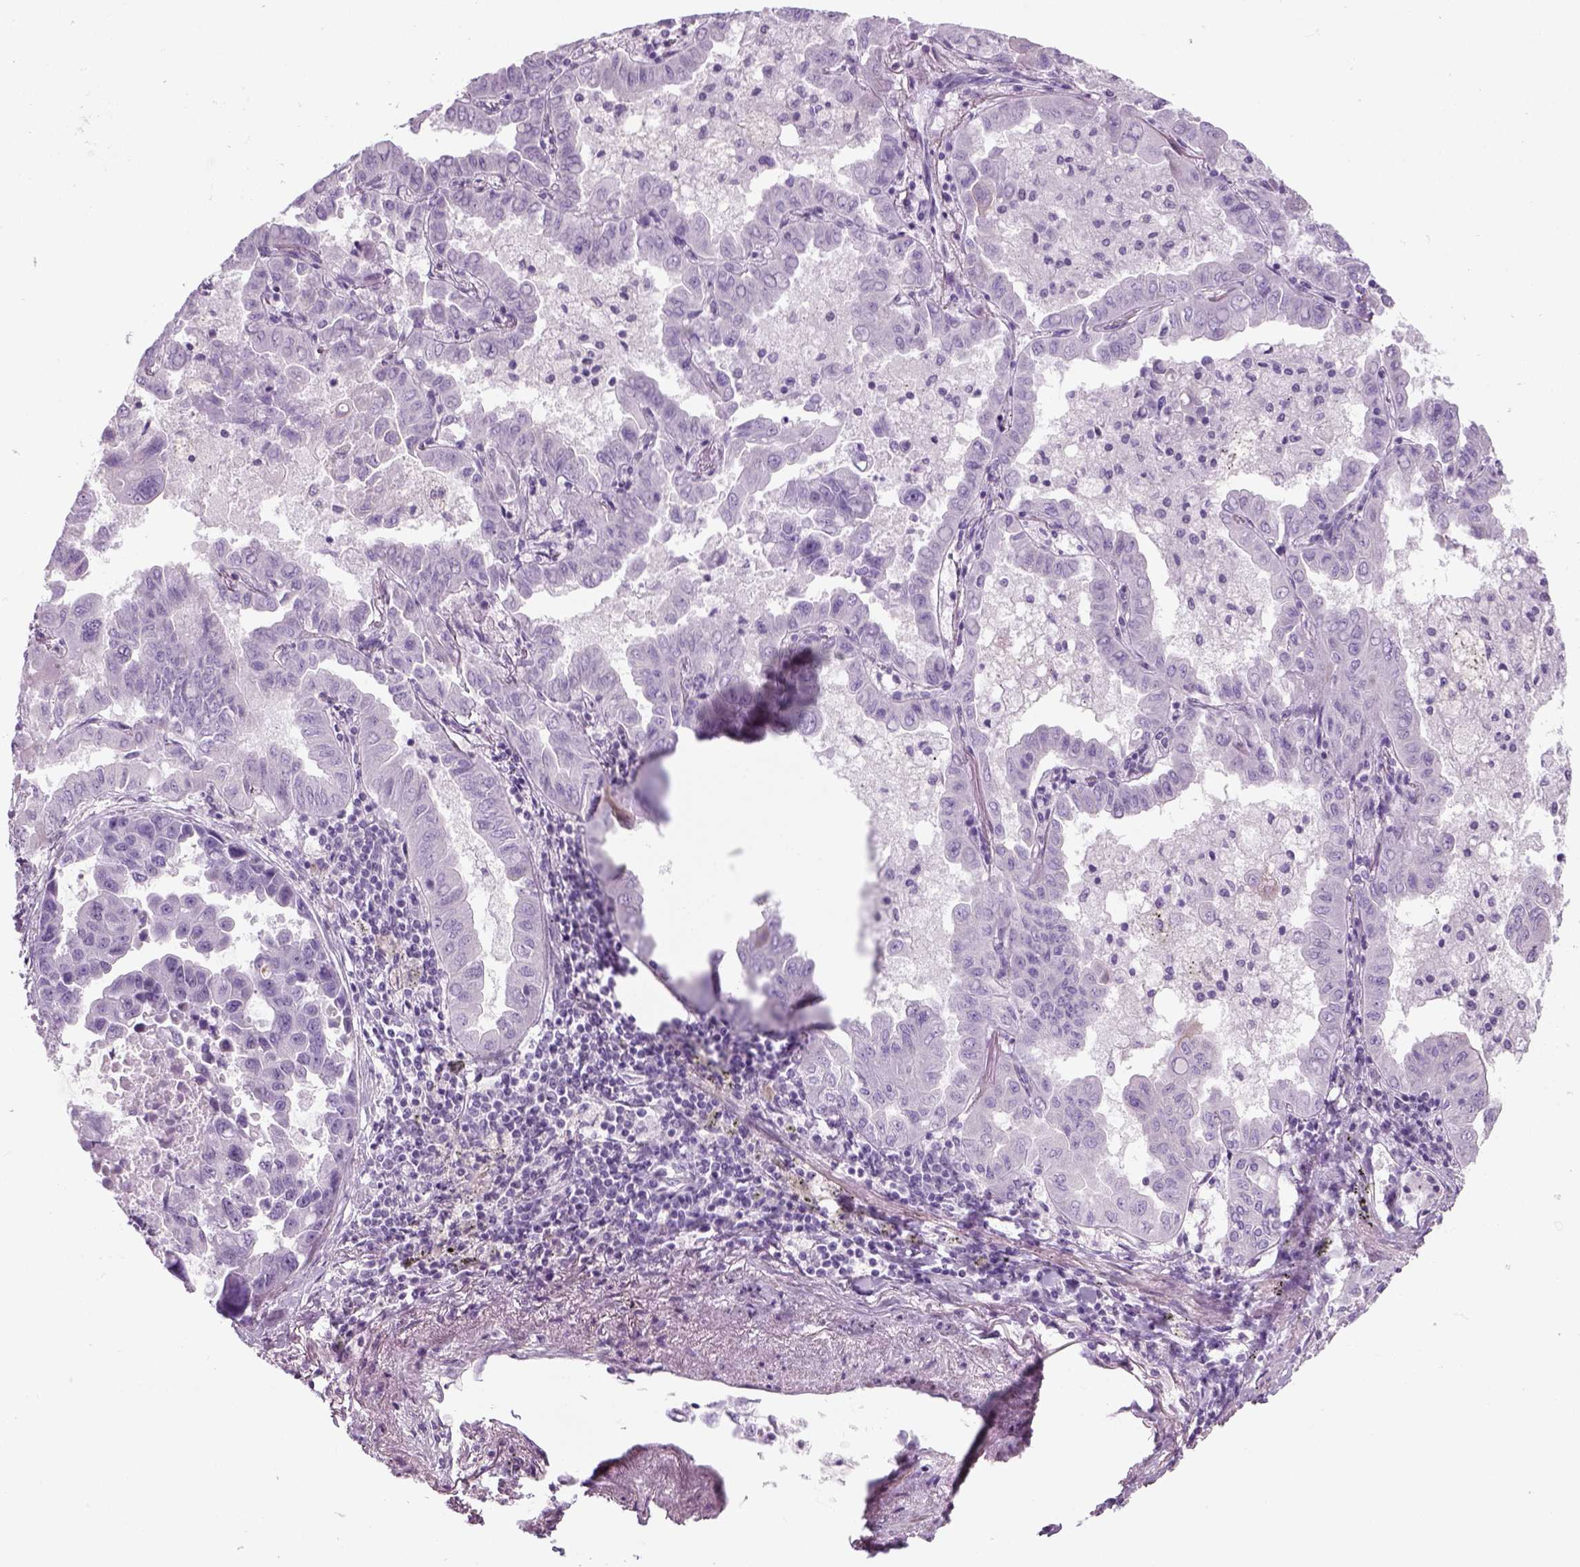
{"staining": {"intensity": "negative", "quantity": "none", "location": "none"}, "tissue": "lung cancer", "cell_type": "Tumor cells", "image_type": "cancer", "snomed": [{"axis": "morphology", "description": "Adenocarcinoma, NOS"}, {"axis": "topography", "description": "Lung"}], "caption": "This histopathology image is of lung cancer stained with IHC to label a protein in brown with the nuclei are counter-stained blue. There is no positivity in tumor cells. (DAB (3,3'-diaminobenzidine) IHC, high magnification).", "gene": "ZNF865", "patient": {"sex": "male", "age": 64}}